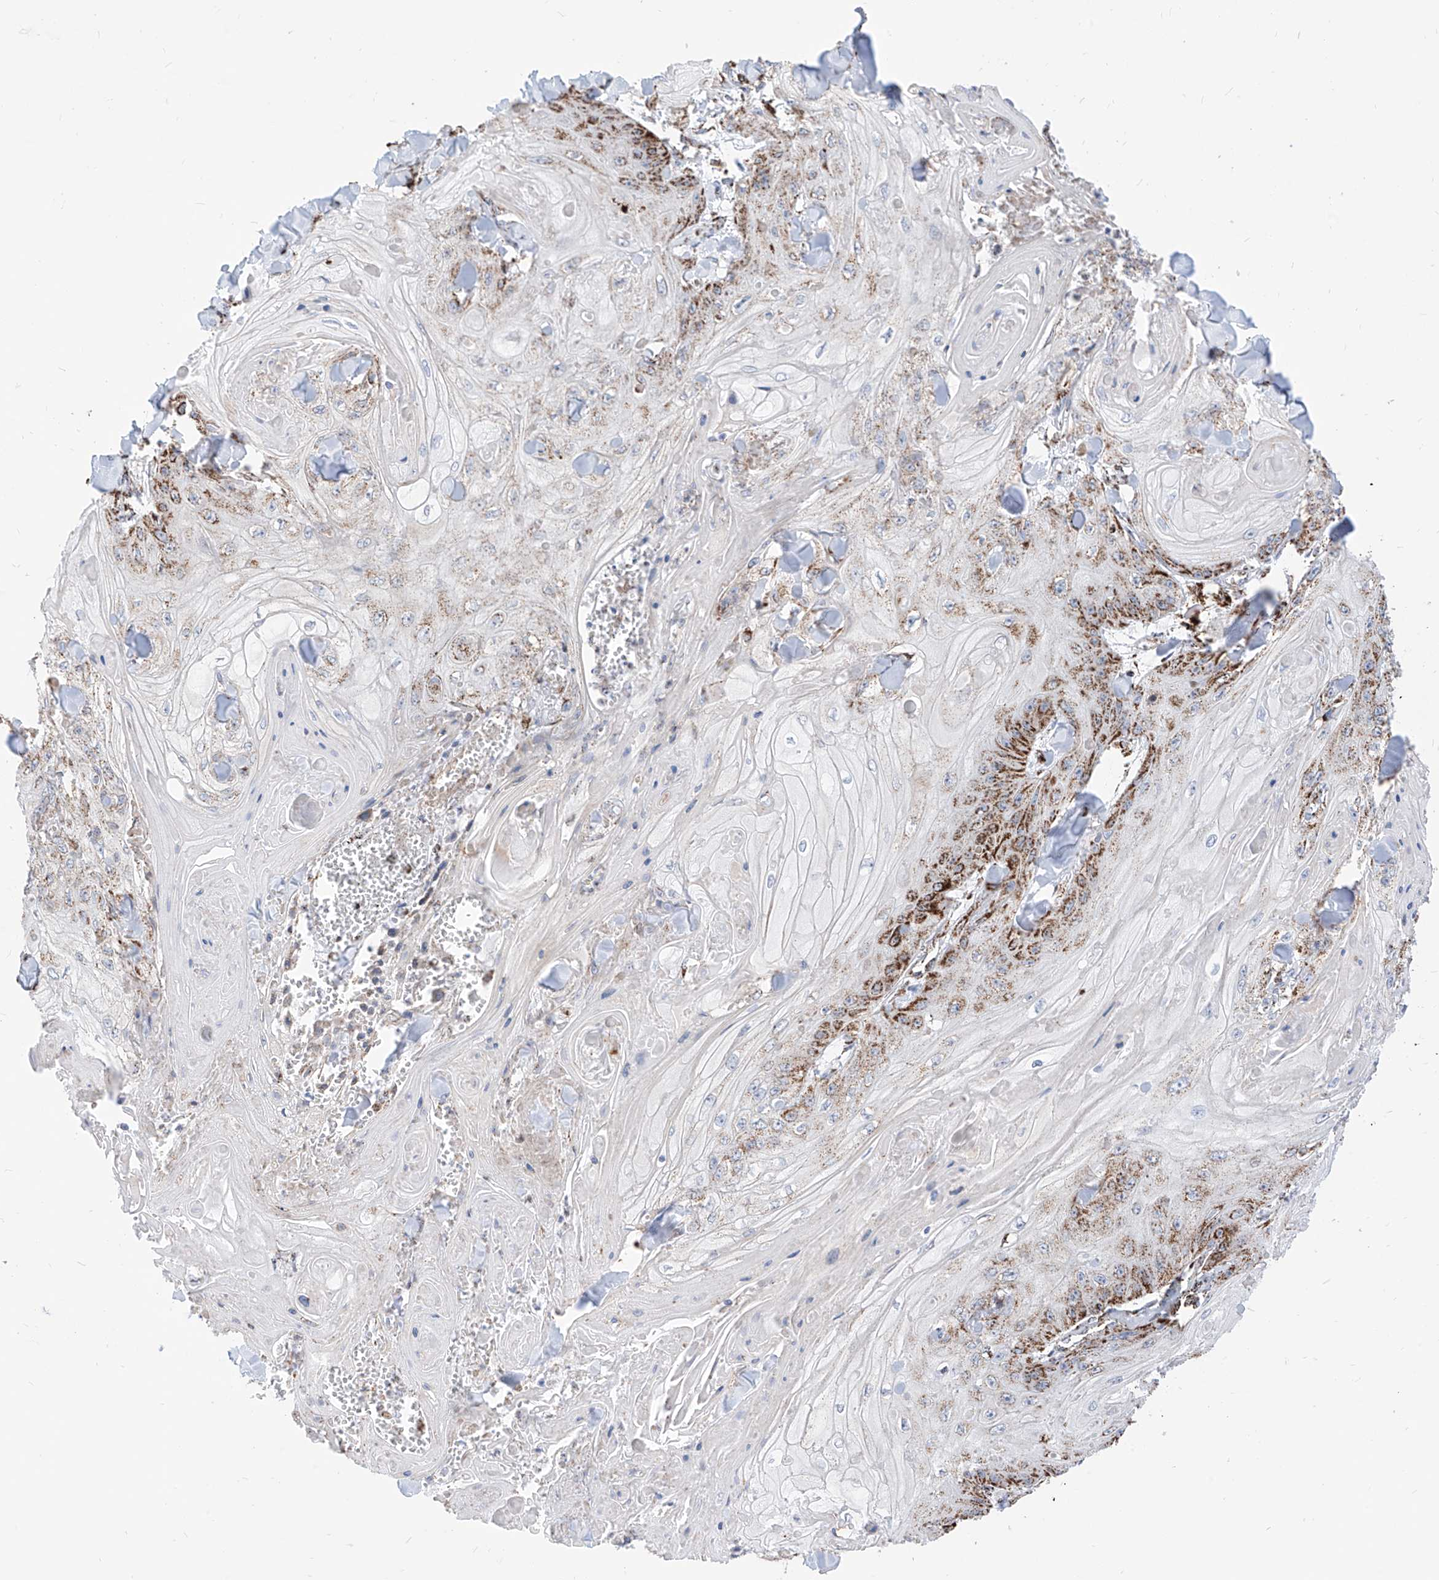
{"staining": {"intensity": "strong", "quantity": "25%-75%", "location": "cytoplasmic/membranous"}, "tissue": "skin cancer", "cell_type": "Tumor cells", "image_type": "cancer", "snomed": [{"axis": "morphology", "description": "Squamous cell carcinoma, NOS"}, {"axis": "topography", "description": "Skin"}], "caption": "DAB (3,3'-diaminobenzidine) immunohistochemical staining of squamous cell carcinoma (skin) displays strong cytoplasmic/membranous protein expression in about 25%-75% of tumor cells. (IHC, brightfield microscopy, high magnification).", "gene": "COX5B", "patient": {"sex": "male", "age": 74}}